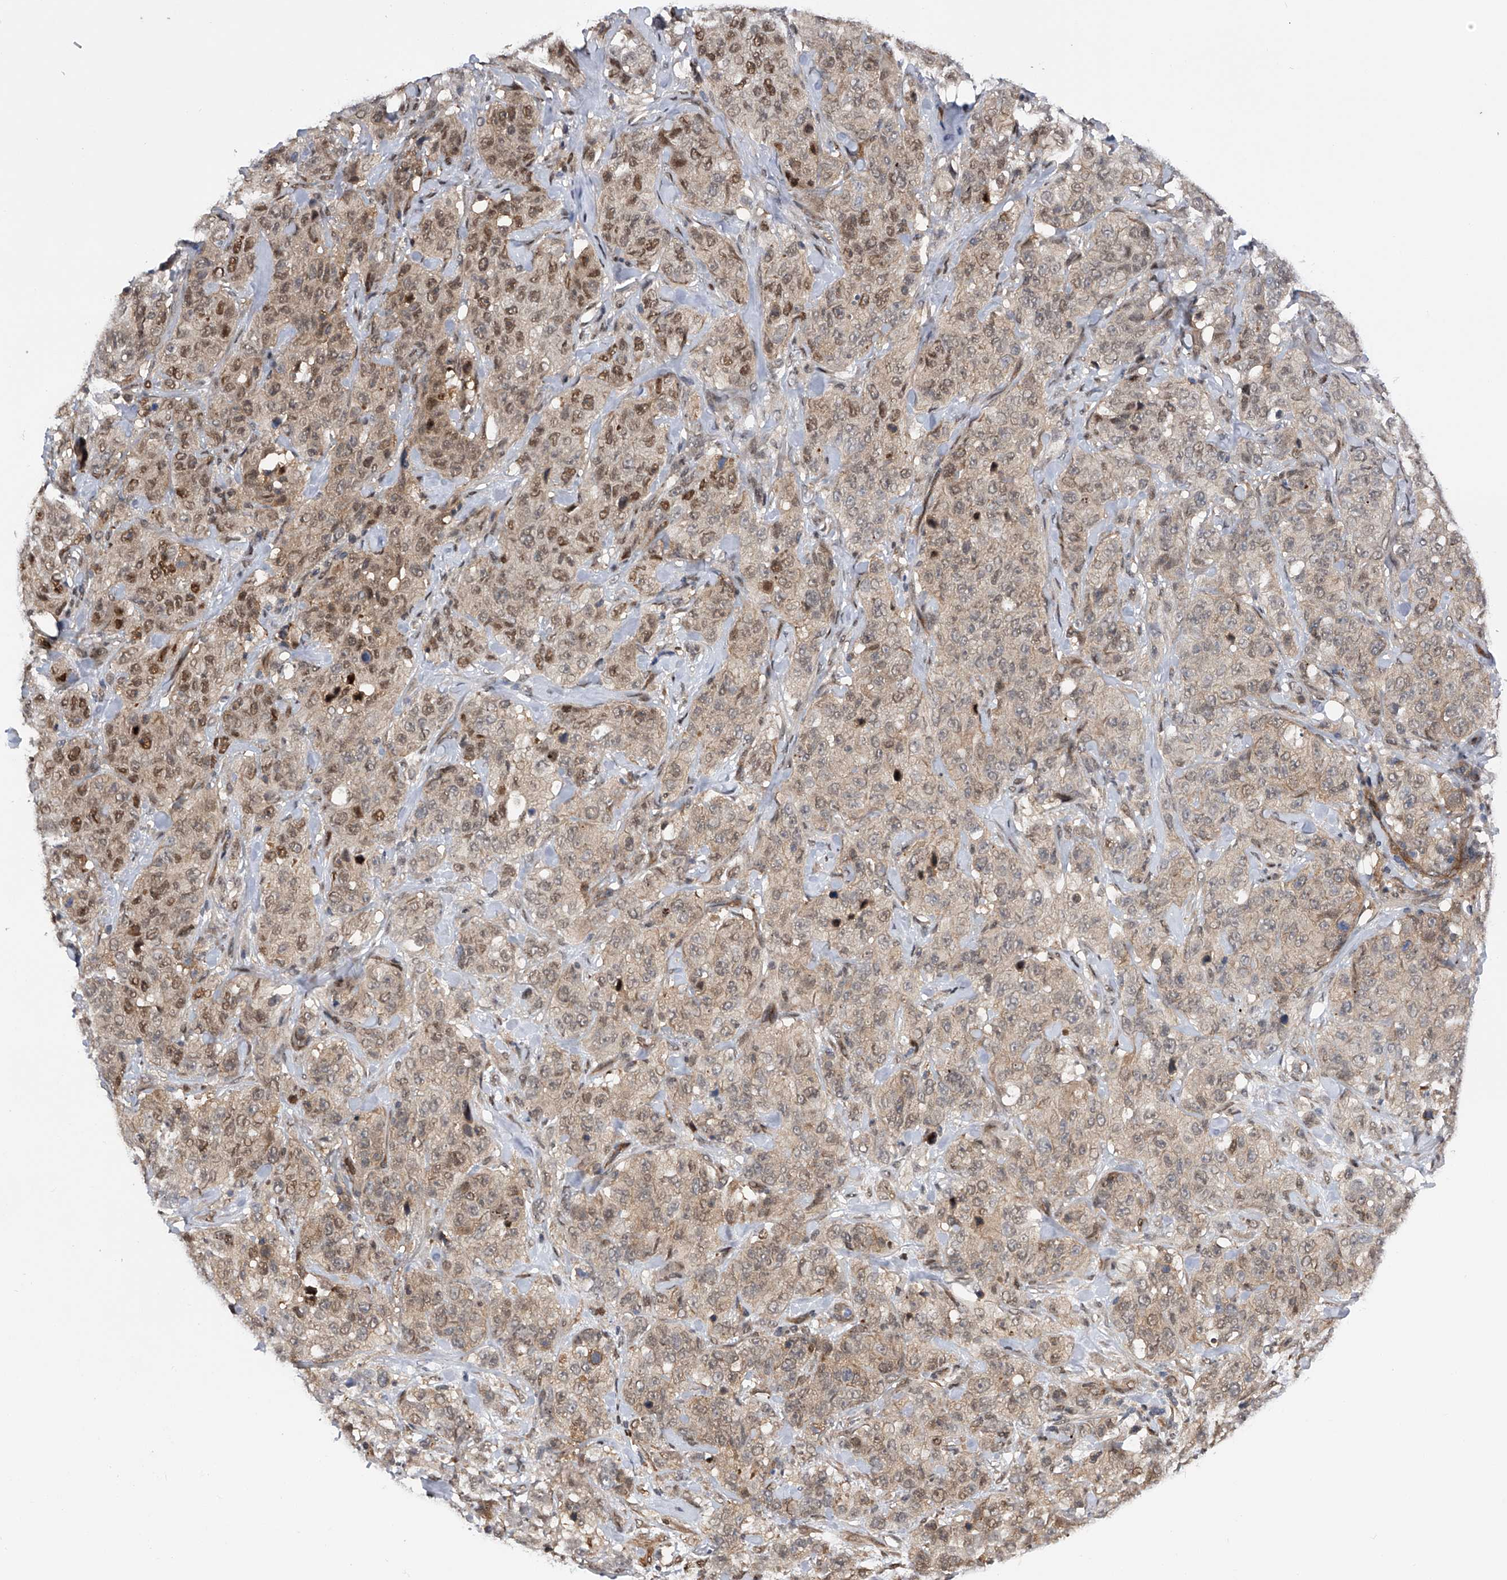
{"staining": {"intensity": "weak", "quantity": "25%-75%", "location": "cytoplasmic/membranous,nuclear"}, "tissue": "stomach cancer", "cell_type": "Tumor cells", "image_type": "cancer", "snomed": [{"axis": "morphology", "description": "Adenocarcinoma, NOS"}, {"axis": "topography", "description": "Stomach"}], "caption": "A histopathology image showing weak cytoplasmic/membranous and nuclear positivity in about 25%-75% of tumor cells in stomach cancer (adenocarcinoma), as visualized by brown immunohistochemical staining.", "gene": "RWDD2A", "patient": {"sex": "male", "age": 48}}